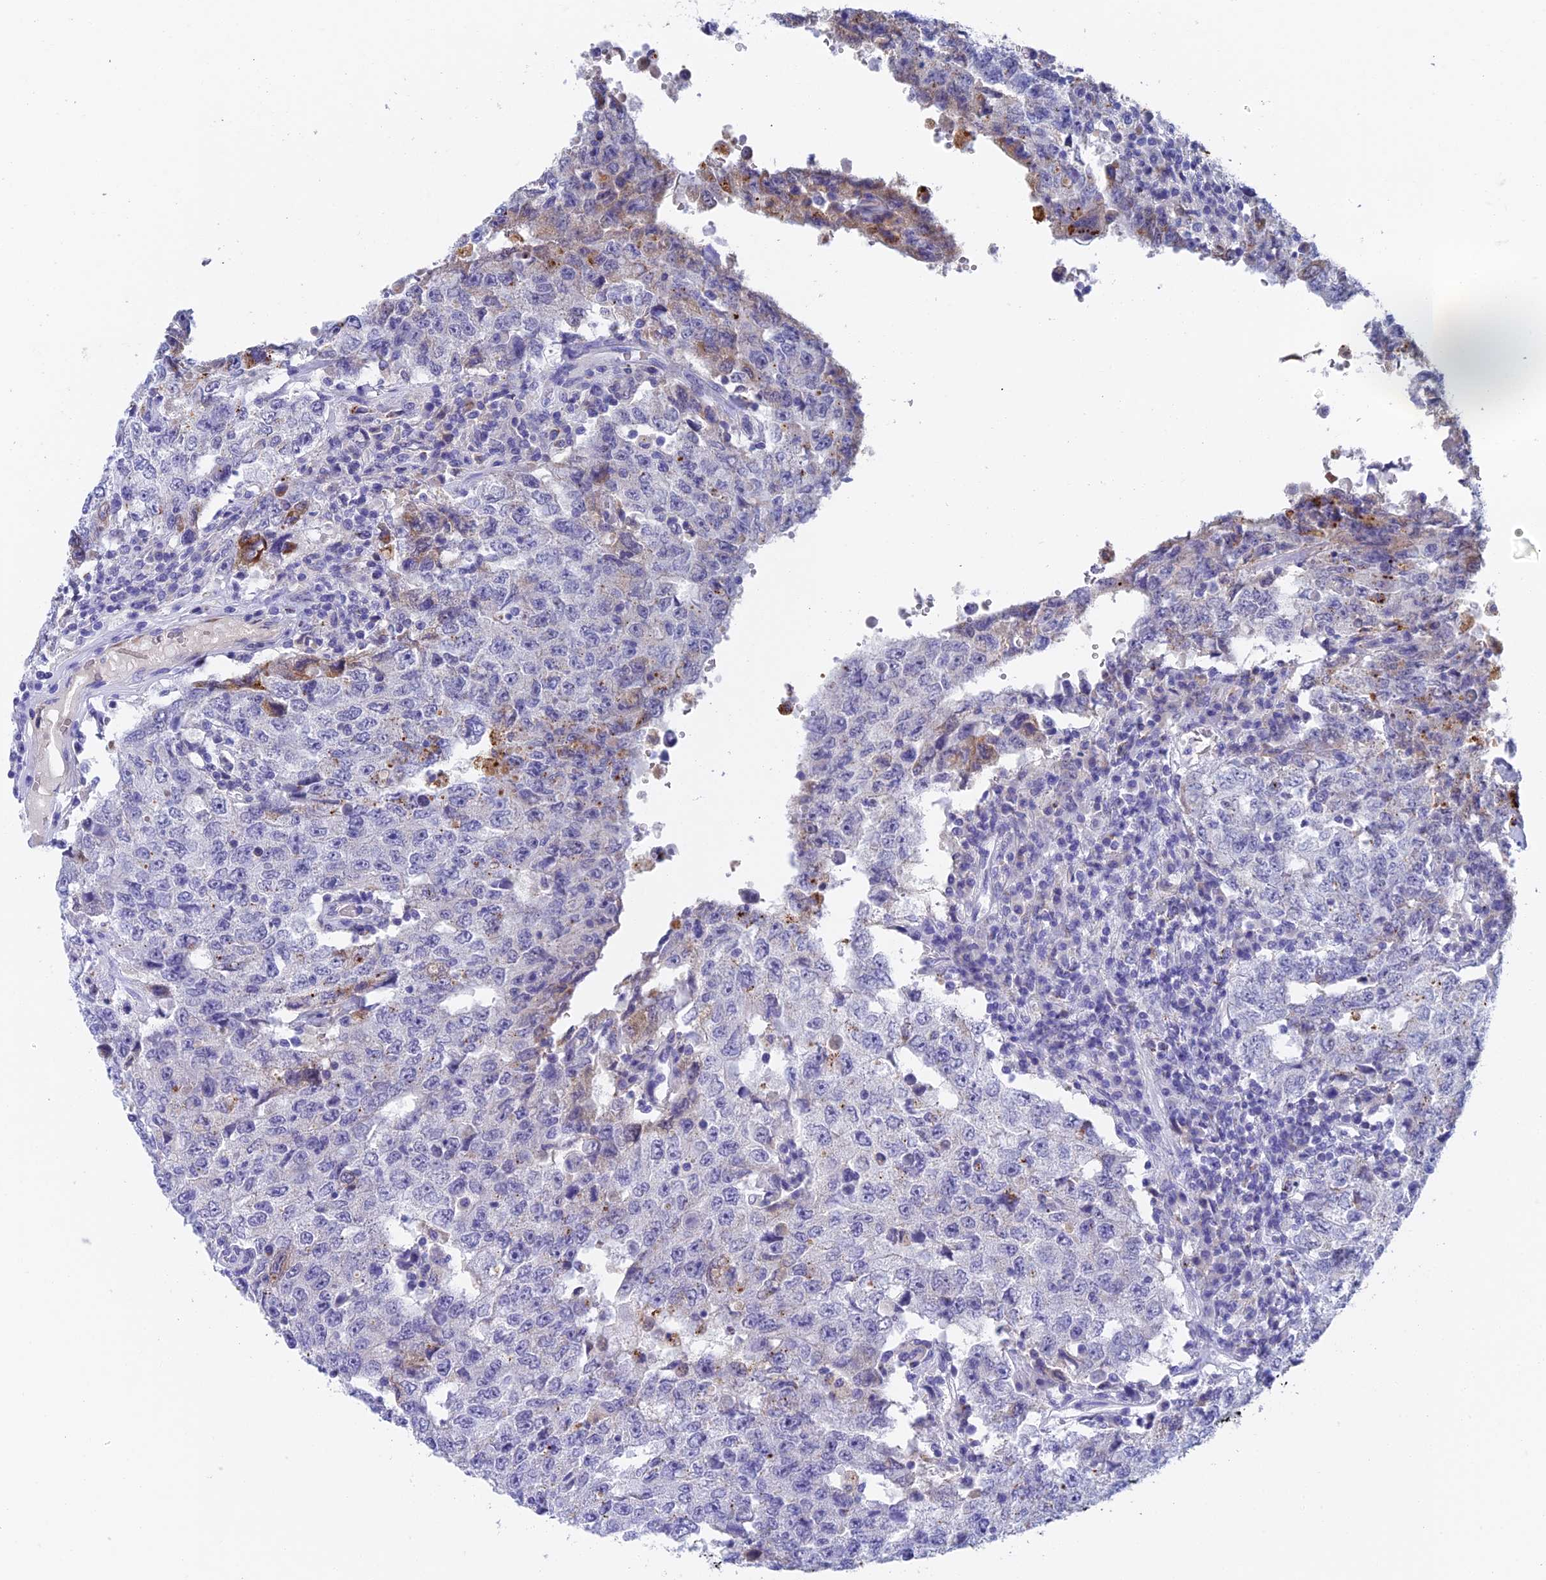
{"staining": {"intensity": "weak", "quantity": "<25%", "location": "cytoplasmic/membranous"}, "tissue": "testis cancer", "cell_type": "Tumor cells", "image_type": "cancer", "snomed": [{"axis": "morphology", "description": "Carcinoma, Embryonal, NOS"}, {"axis": "topography", "description": "Testis"}], "caption": "This is an immunohistochemistry (IHC) image of testis cancer (embryonal carcinoma). There is no staining in tumor cells.", "gene": "ADAMTS13", "patient": {"sex": "male", "age": 26}}